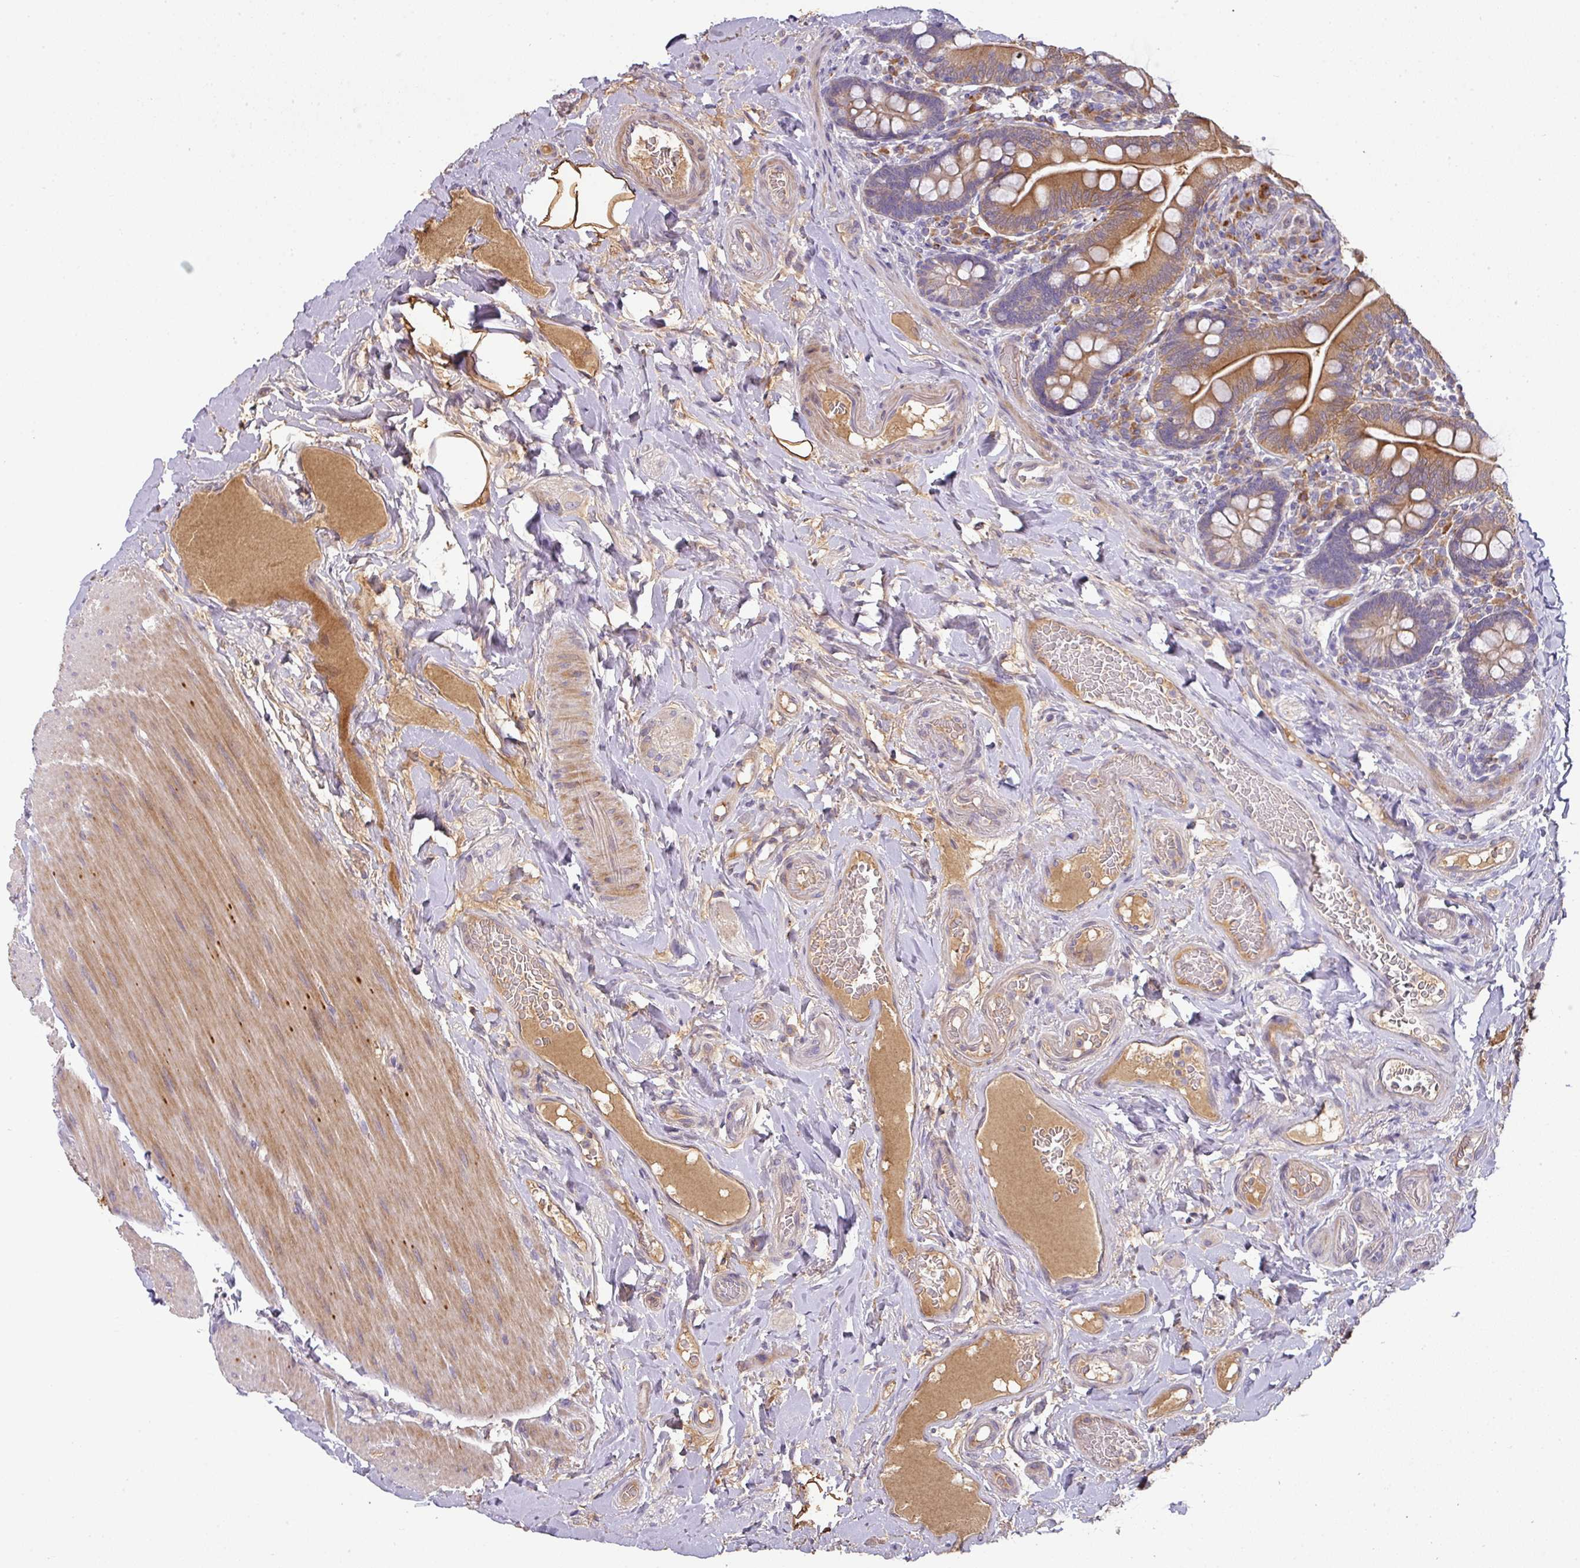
{"staining": {"intensity": "strong", "quantity": "25%-75%", "location": "cytoplasmic/membranous"}, "tissue": "small intestine", "cell_type": "Glandular cells", "image_type": "normal", "snomed": [{"axis": "morphology", "description": "Normal tissue, NOS"}, {"axis": "topography", "description": "Small intestine"}], "caption": "Human small intestine stained with a brown dye demonstrates strong cytoplasmic/membranous positive expression in approximately 25%-75% of glandular cells.", "gene": "ZNF266", "patient": {"sex": "female", "age": 64}}